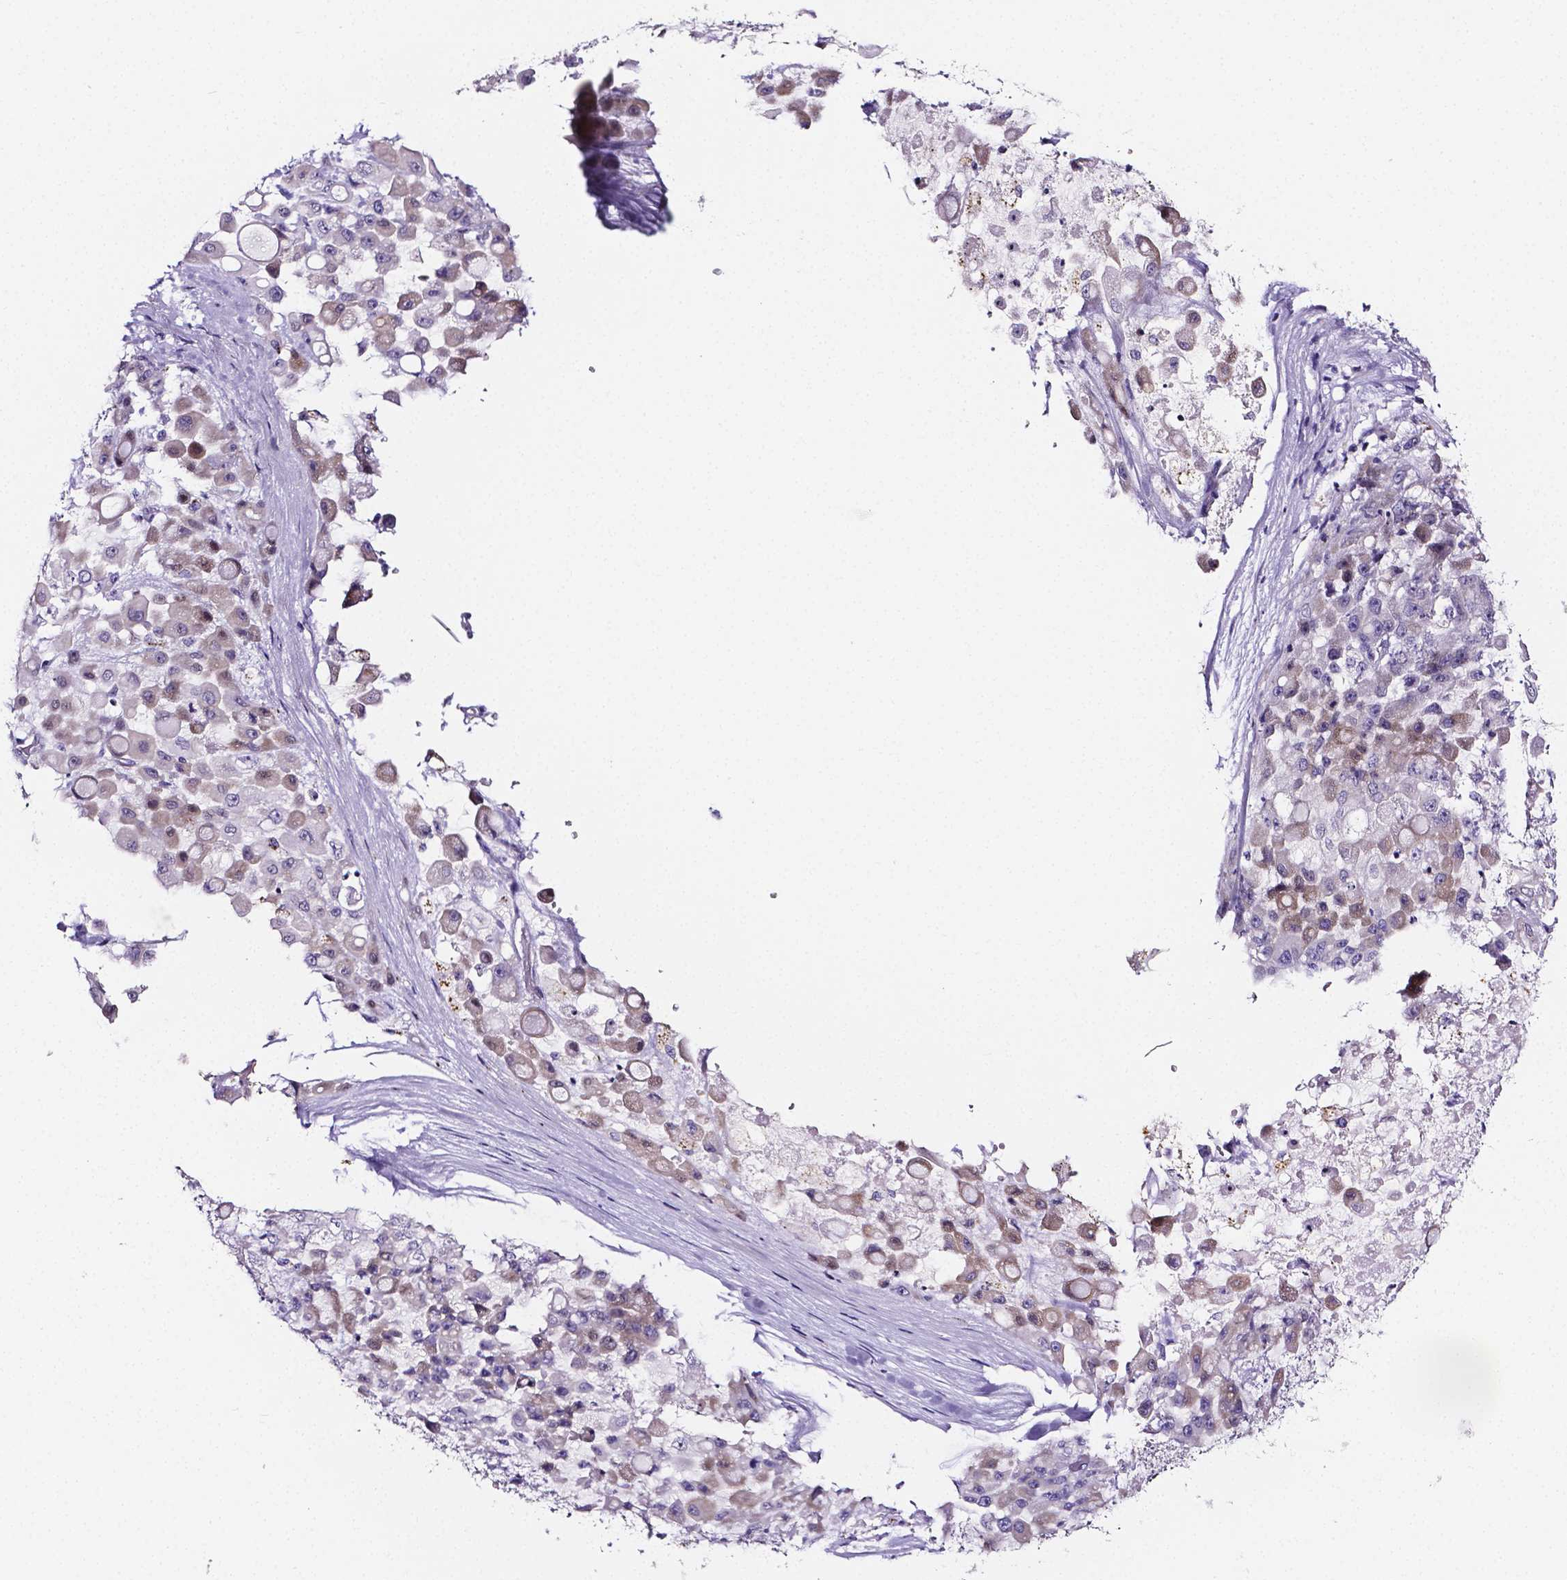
{"staining": {"intensity": "weak", "quantity": "25%-75%", "location": "cytoplasmic/membranous"}, "tissue": "stomach cancer", "cell_type": "Tumor cells", "image_type": "cancer", "snomed": [{"axis": "morphology", "description": "Adenocarcinoma, NOS"}, {"axis": "topography", "description": "Stomach"}], "caption": "Weak cytoplasmic/membranous staining for a protein is appreciated in about 25%-75% of tumor cells of stomach cancer using immunohistochemistry.", "gene": "NRGN", "patient": {"sex": "female", "age": 76}}